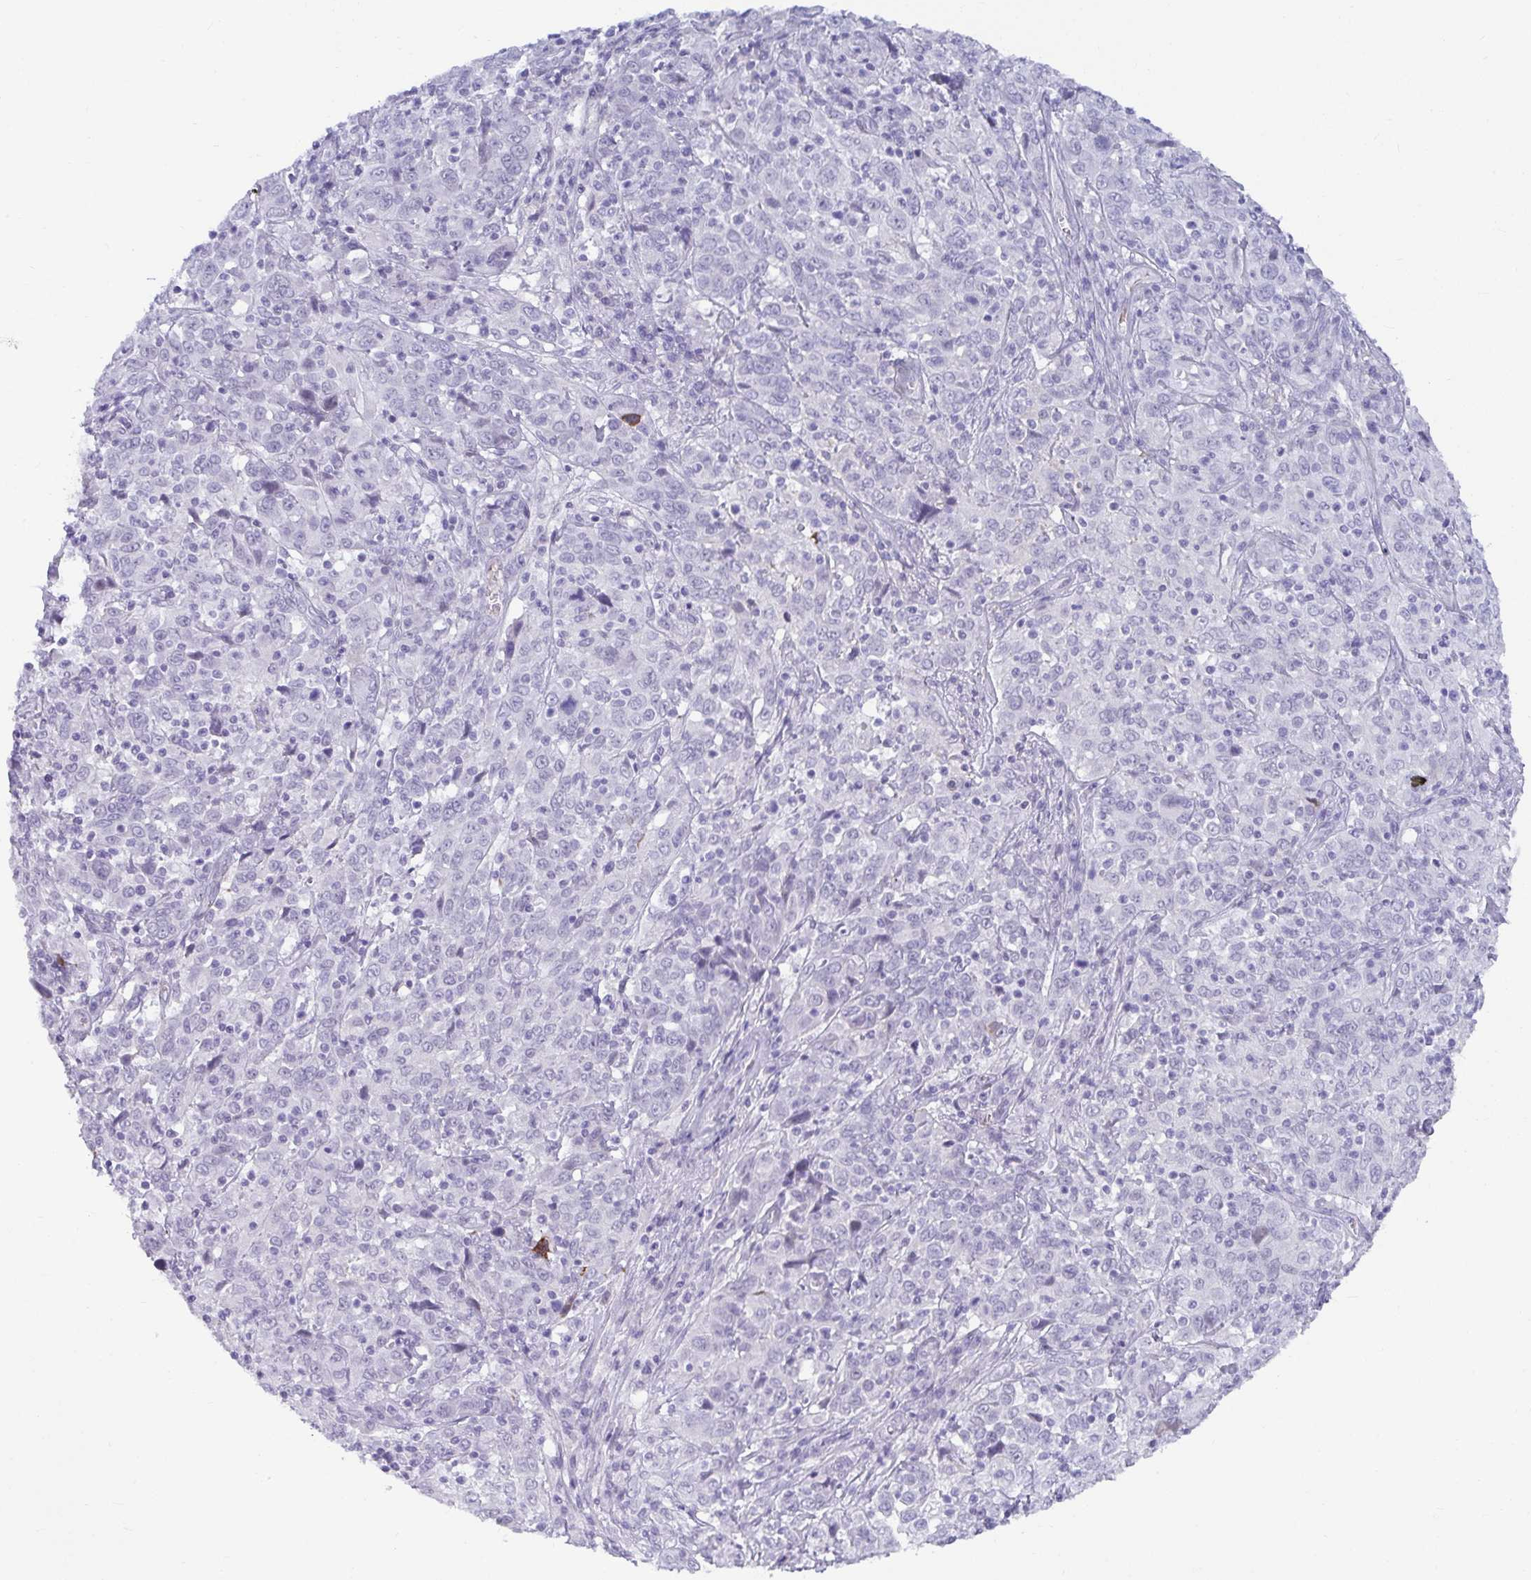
{"staining": {"intensity": "negative", "quantity": "none", "location": "none"}, "tissue": "cervical cancer", "cell_type": "Tumor cells", "image_type": "cancer", "snomed": [{"axis": "morphology", "description": "Squamous cell carcinoma, NOS"}, {"axis": "topography", "description": "Cervix"}], "caption": "Immunohistochemistry of cervical cancer (squamous cell carcinoma) shows no positivity in tumor cells.", "gene": "NPY", "patient": {"sex": "female", "age": 46}}